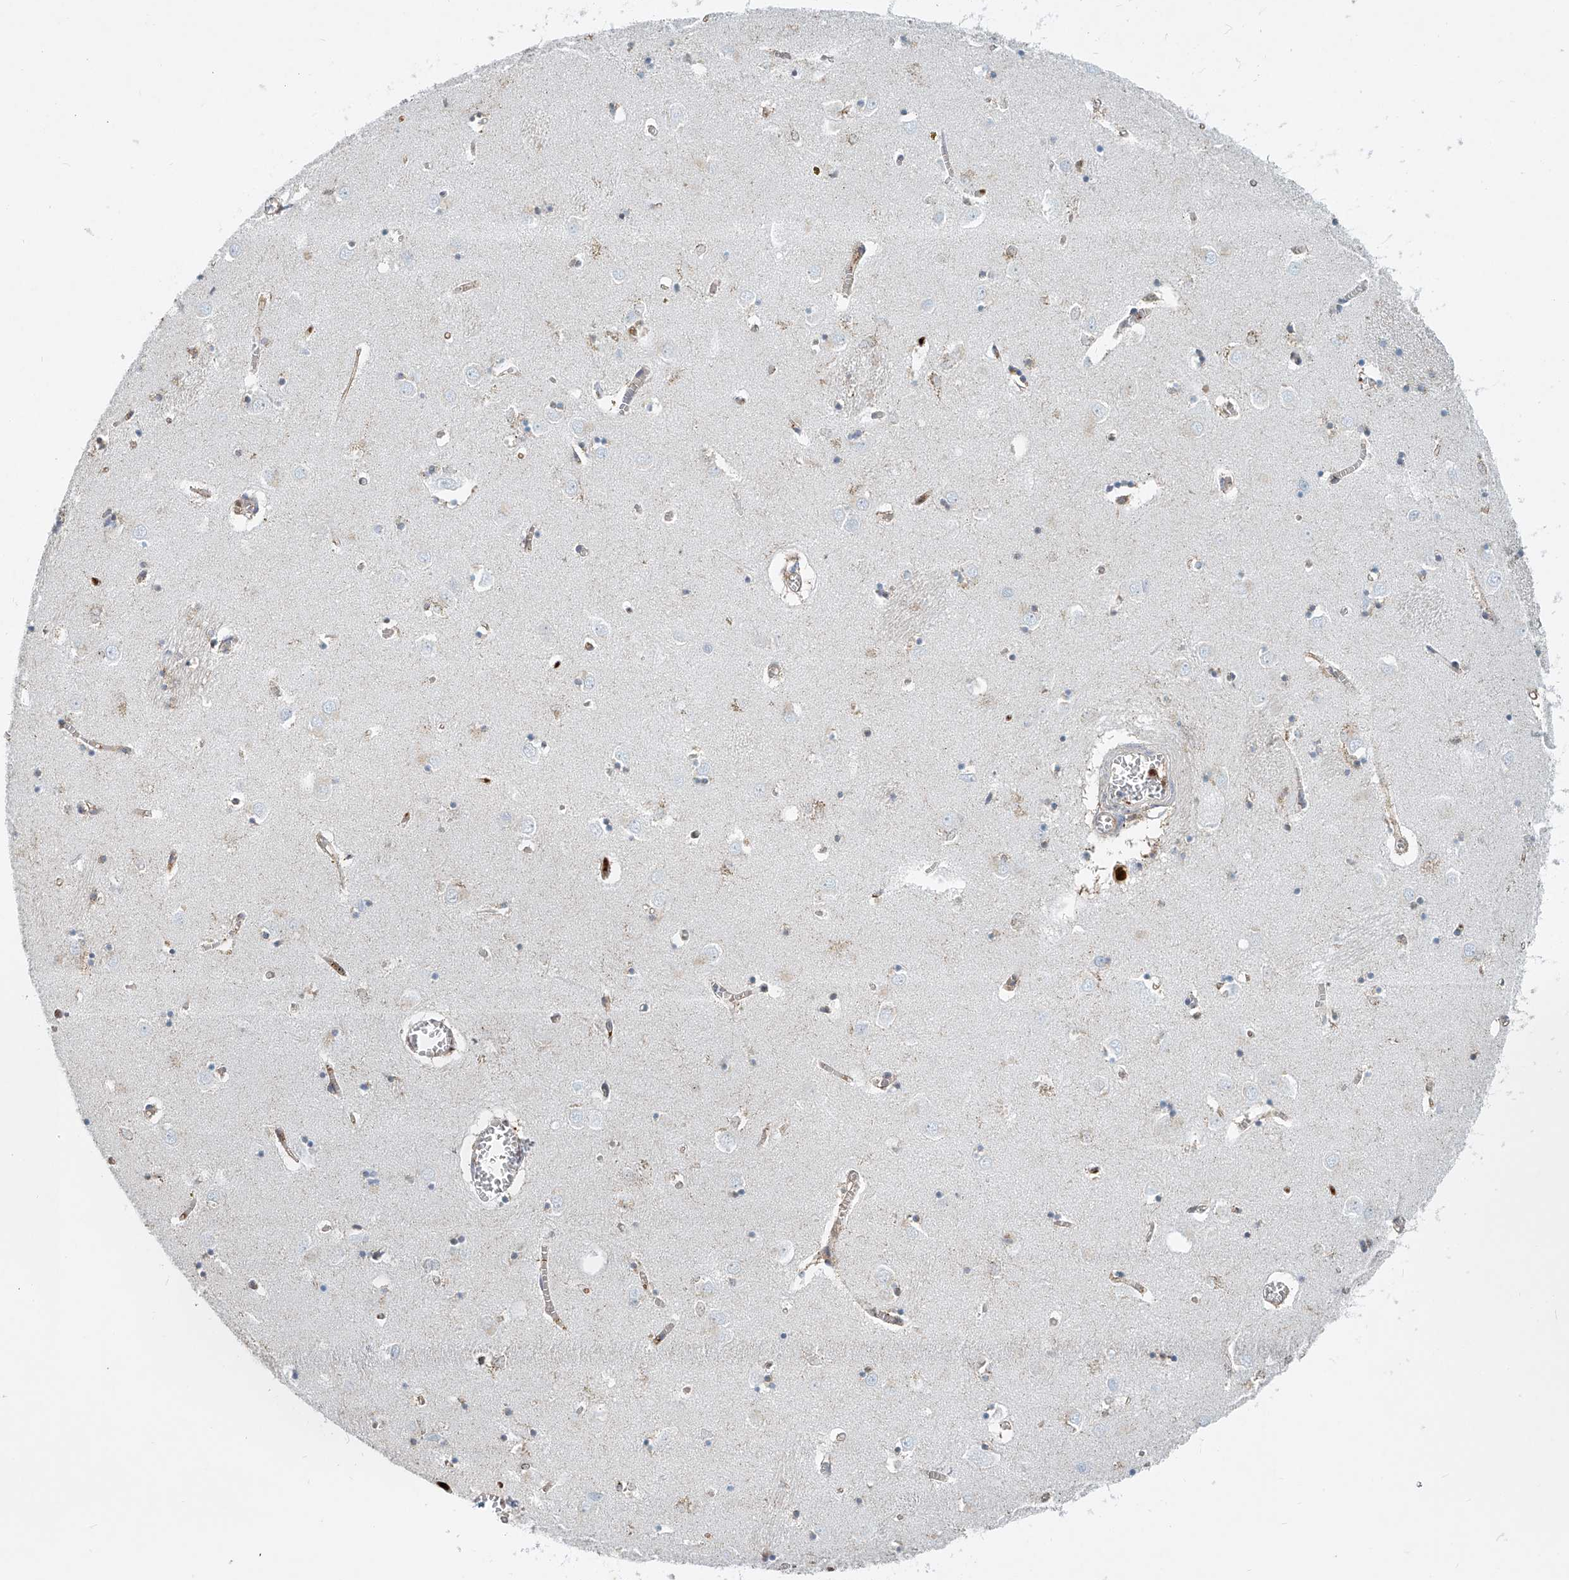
{"staining": {"intensity": "moderate", "quantity": "<25%", "location": "cytoplasmic/membranous"}, "tissue": "caudate", "cell_type": "Glial cells", "image_type": "normal", "snomed": [{"axis": "morphology", "description": "Normal tissue, NOS"}, {"axis": "topography", "description": "Lateral ventricle wall"}], "caption": "Glial cells display low levels of moderate cytoplasmic/membranous expression in approximately <25% of cells in normal caudate.", "gene": "PTPRA", "patient": {"sex": "male", "age": 70}}